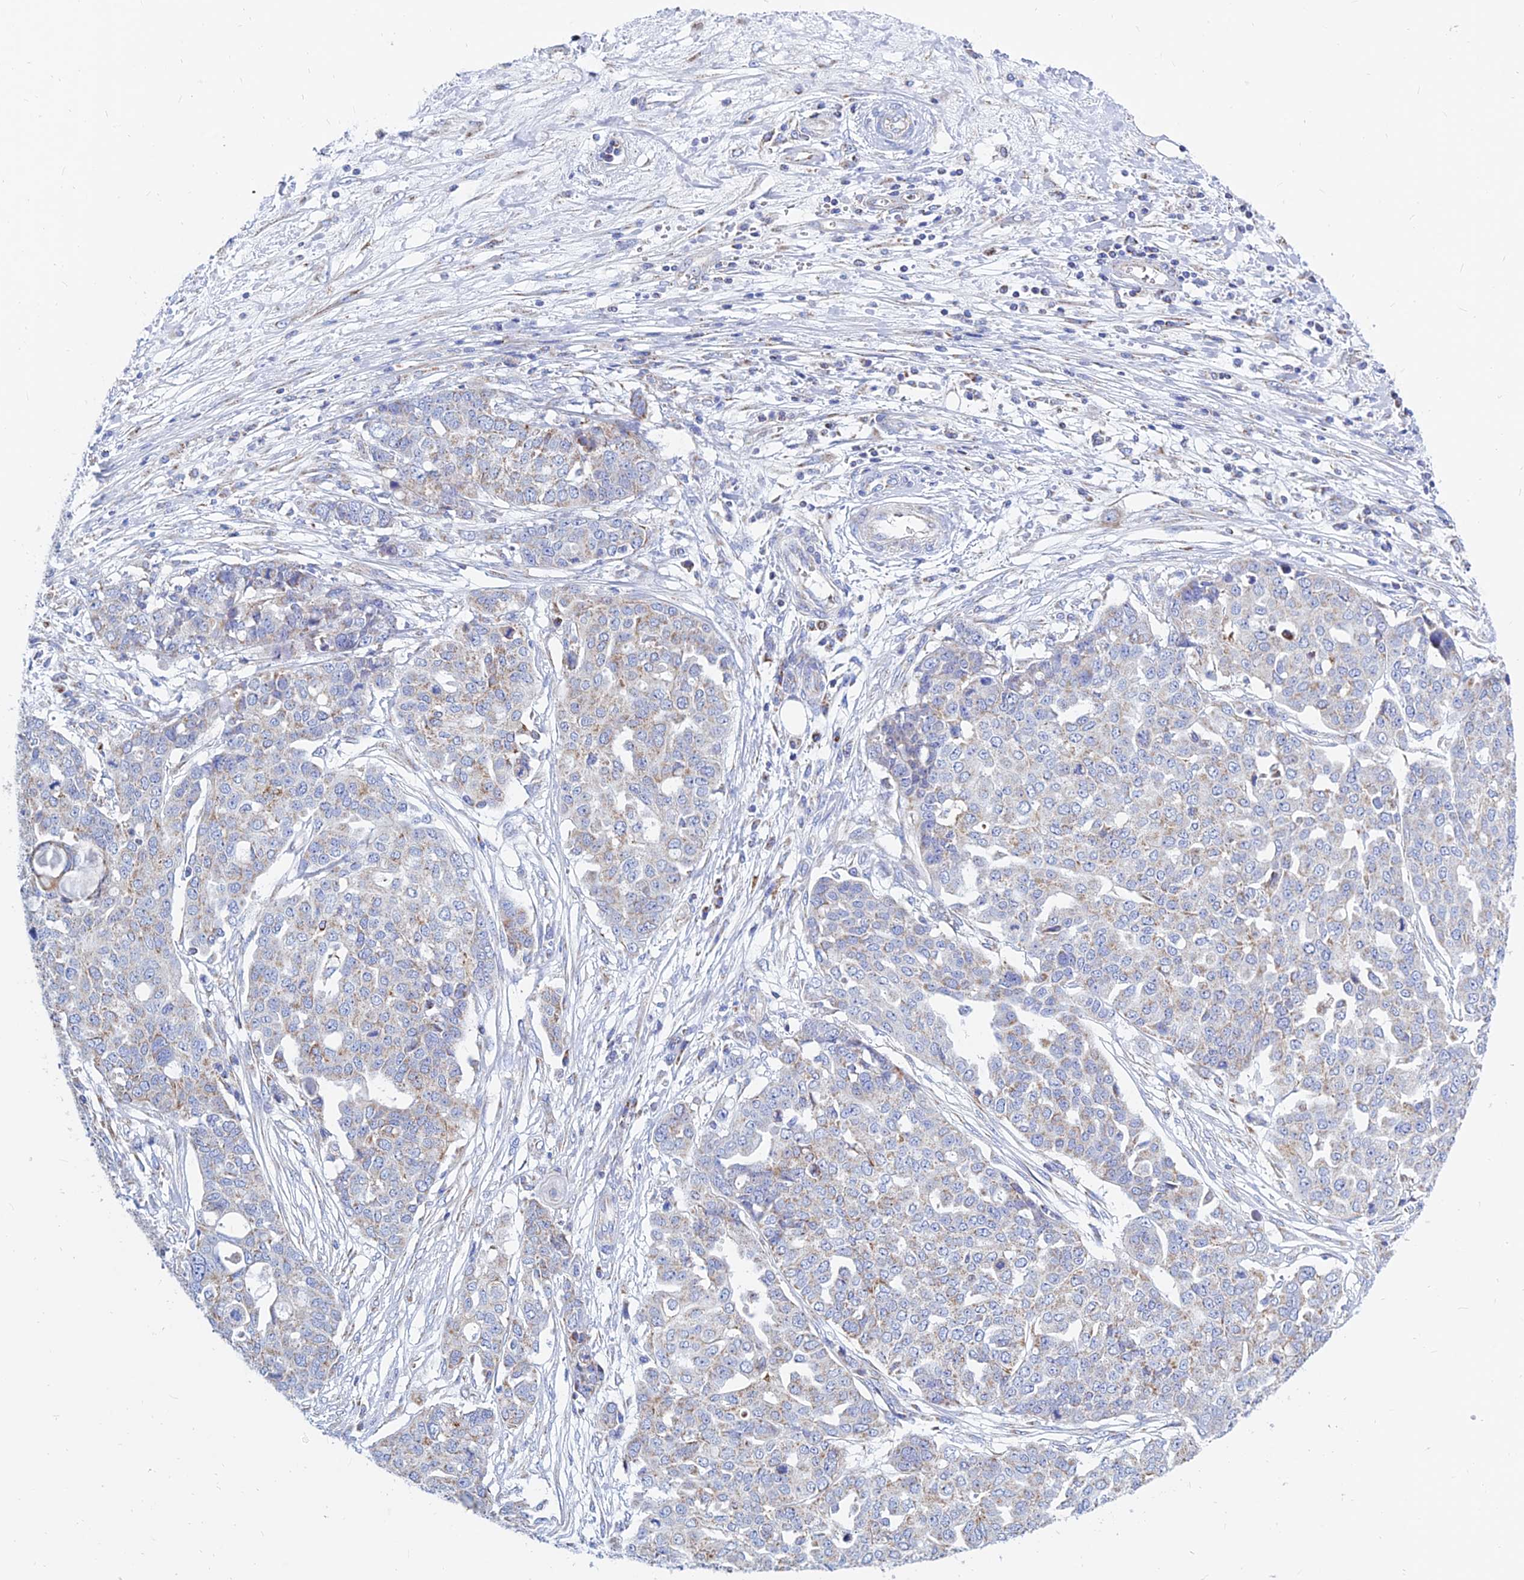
{"staining": {"intensity": "weak", "quantity": "25%-75%", "location": "cytoplasmic/membranous"}, "tissue": "ovarian cancer", "cell_type": "Tumor cells", "image_type": "cancer", "snomed": [{"axis": "morphology", "description": "Cystadenocarcinoma, serous, NOS"}, {"axis": "topography", "description": "Soft tissue"}, {"axis": "topography", "description": "Ovary"}], "caption": "Protein expression analysis of serous cystadenocarcinoma (ovarian) shows weak cytoplasmic/membranous positivity in approximately 25%-75% of tumor cells. (brown staining indicates protein expression, while blue staining denotes nuclei).", "gene": "MGST1", "patient": {"sex": "female", "age": 57}}